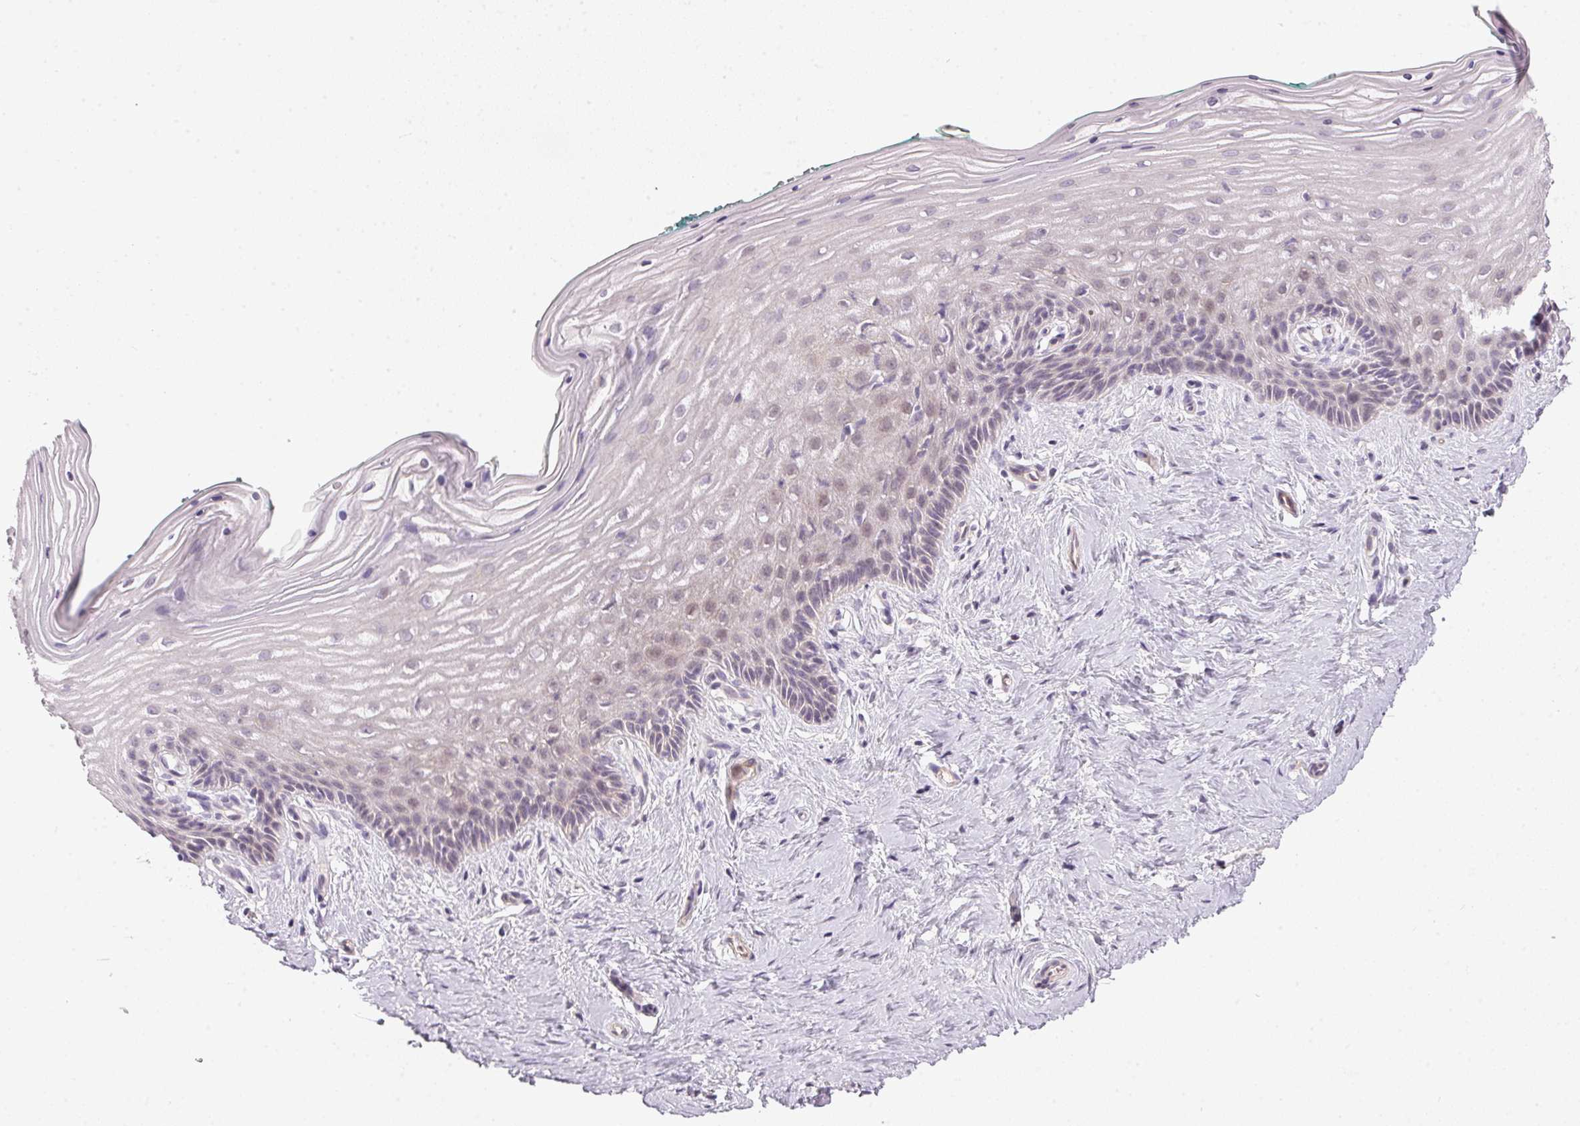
{"staining": {"intensity": "weak", "quantity": "<25%", "location": "nuclear"}, "tissue": "vagina", "cell_type": "Squamous epithelial cells", "image_type": "normal", "snomed": [{"axis": "morphology", "description": "Normal tissue, NOS"}, {"axis": "topography", "description": "Vagina"}], "caption": "This is a photomicrograph of immunohistochemistry (IHC) staining of normal vagina, which shows no positivity in squamous epithelial cells. Nuclei are stained in blue.", "gene": "GDAP1L1", "patient": {"sex": "female", "age": 45}}